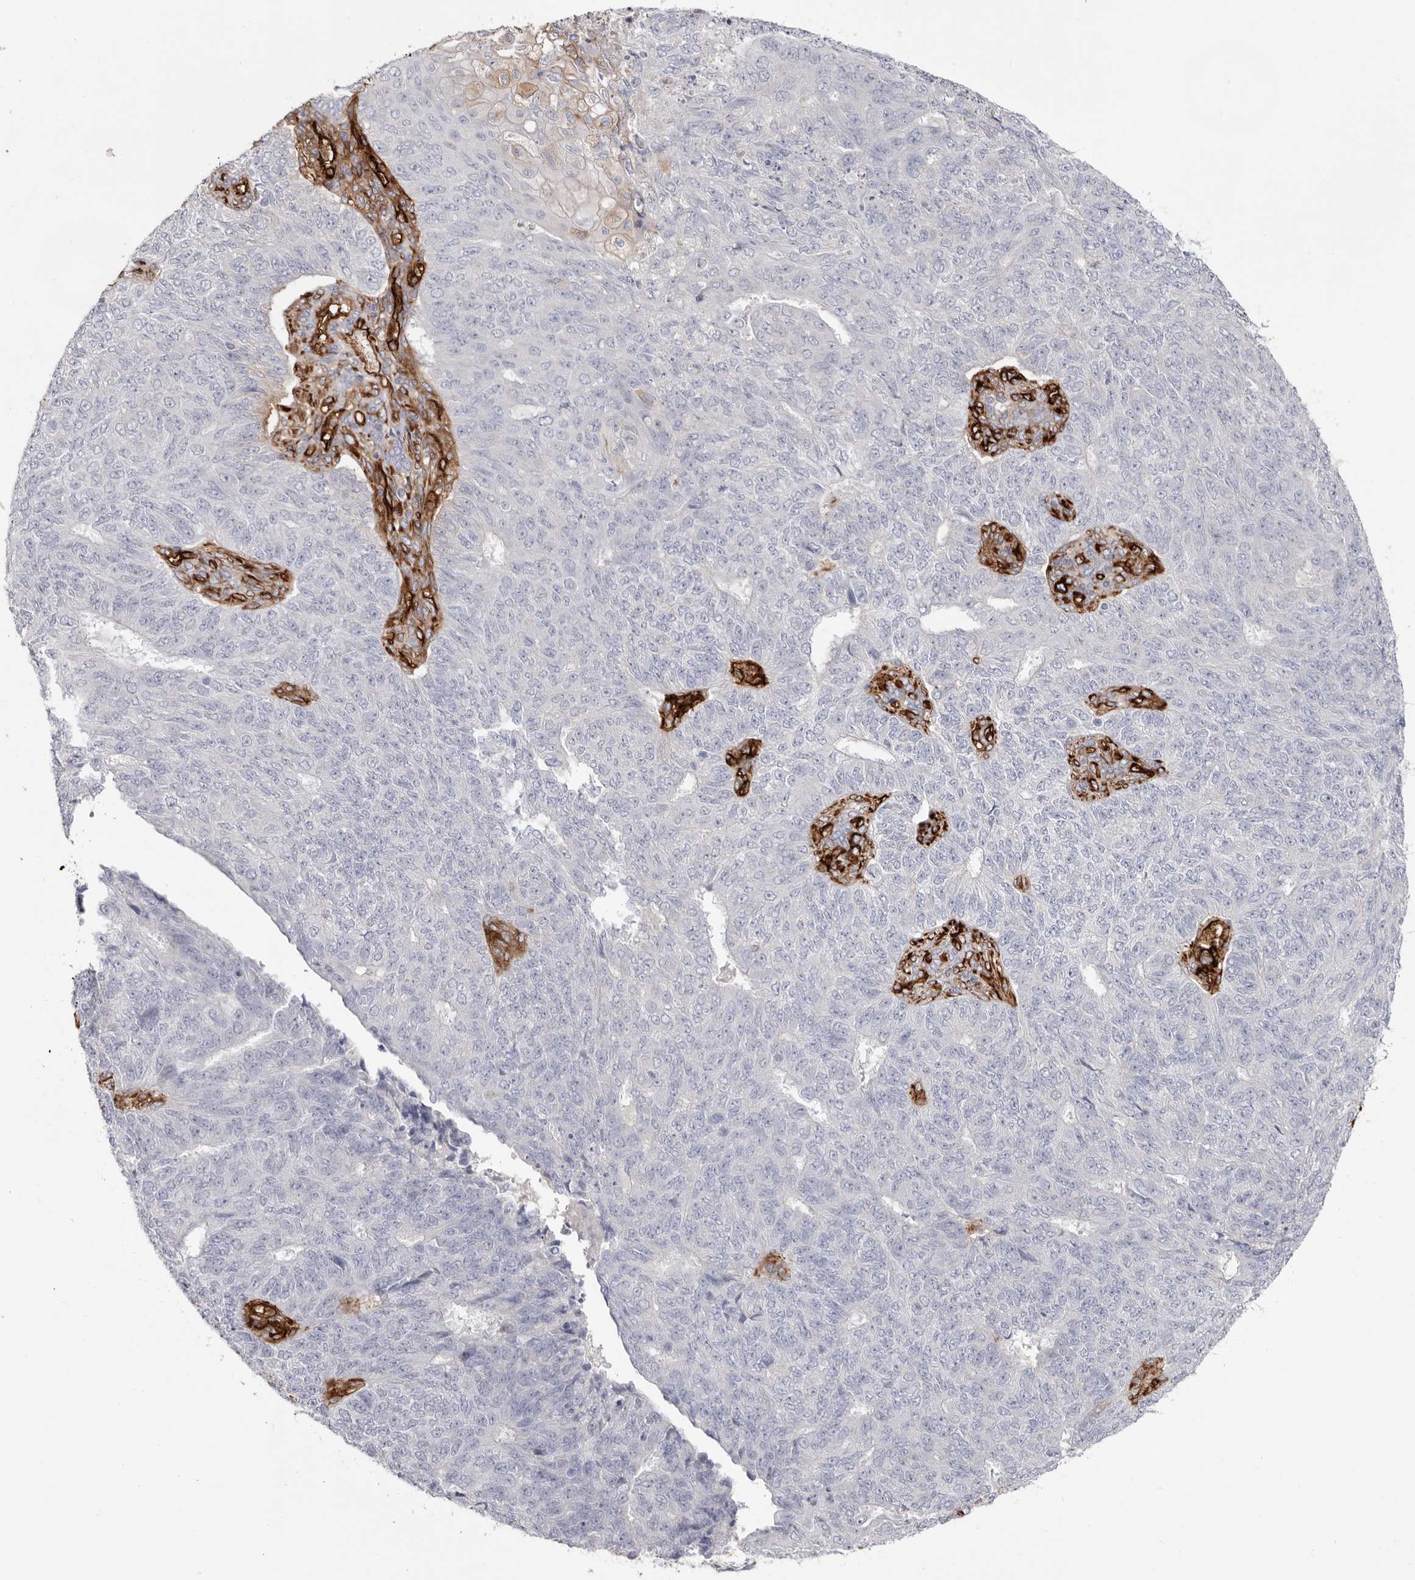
{"staining": {"intensity": "negative", "quantity": "none", "location": "none"}, "tissue": "endometrial cancer", "cell_type": "Tumor cells", "image_type": "cancer", "snomed": [{"axis": "morphology", "description": "Adenocarcinoma, NOS"}, {"axis": "topography", "description": "Endometrium"}], "caption": "Tumor cells are negative for protein expression in human endometrial cancer.", "gene": "LRRC66", "patient": {"sex": "female", "age": 32}}